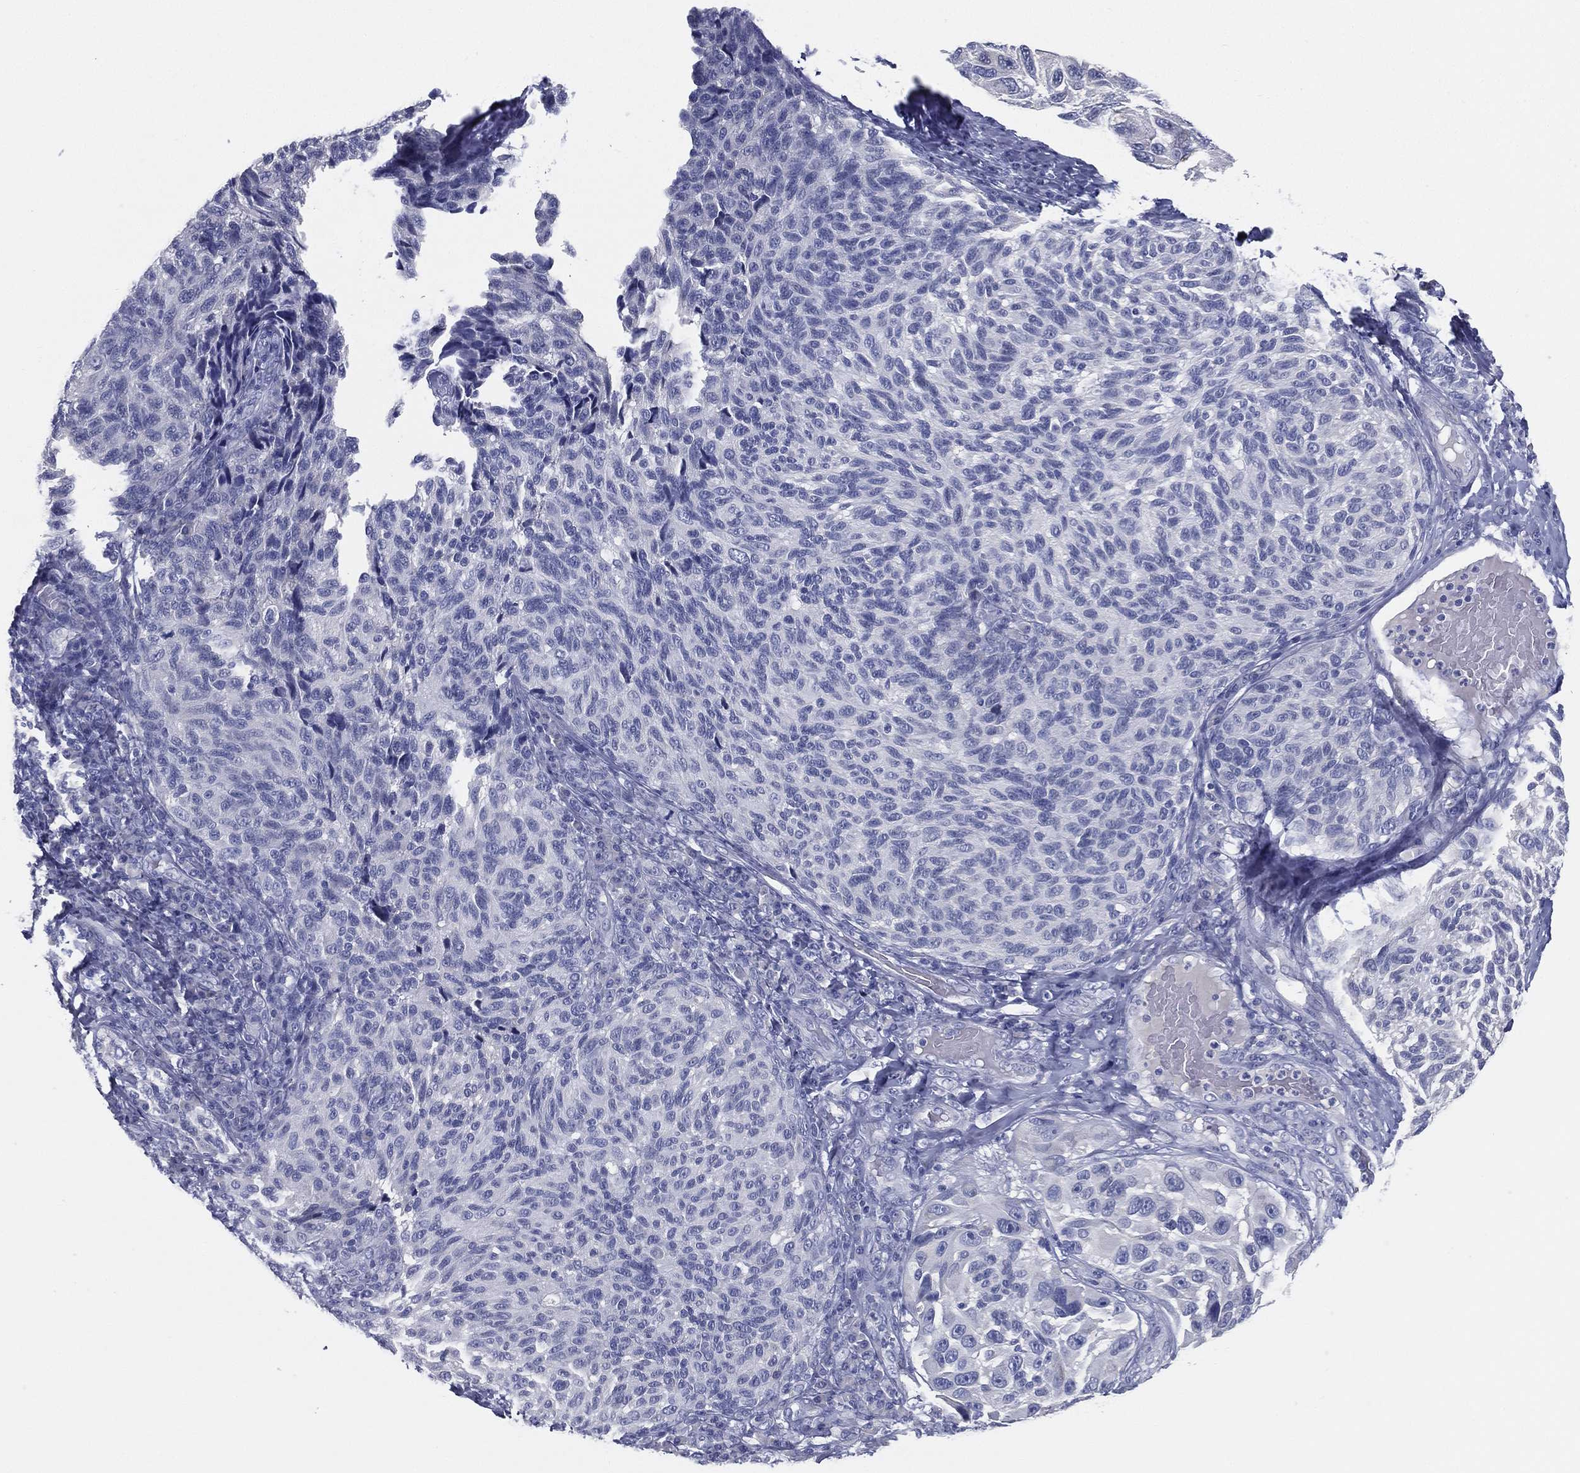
{"staining": {"intensity": "negative", "quantity": "none", "location": "none"}, "tissue": "melanoma", "cell_type": "Tumor cells", "image_type": "cancer", "snomed": [{"axis": "morphology", "description": "Malignant melanoma, NOS"}, {"axis": "topography", "description": "Skin"}], "caption": "DAB (3,3'-diaminobenzidine) immunohistochemical staining of melanoma displays no significant expression in tumor cells.", "gene": "STS", "patient": {"sex": "female", "age": 73}}